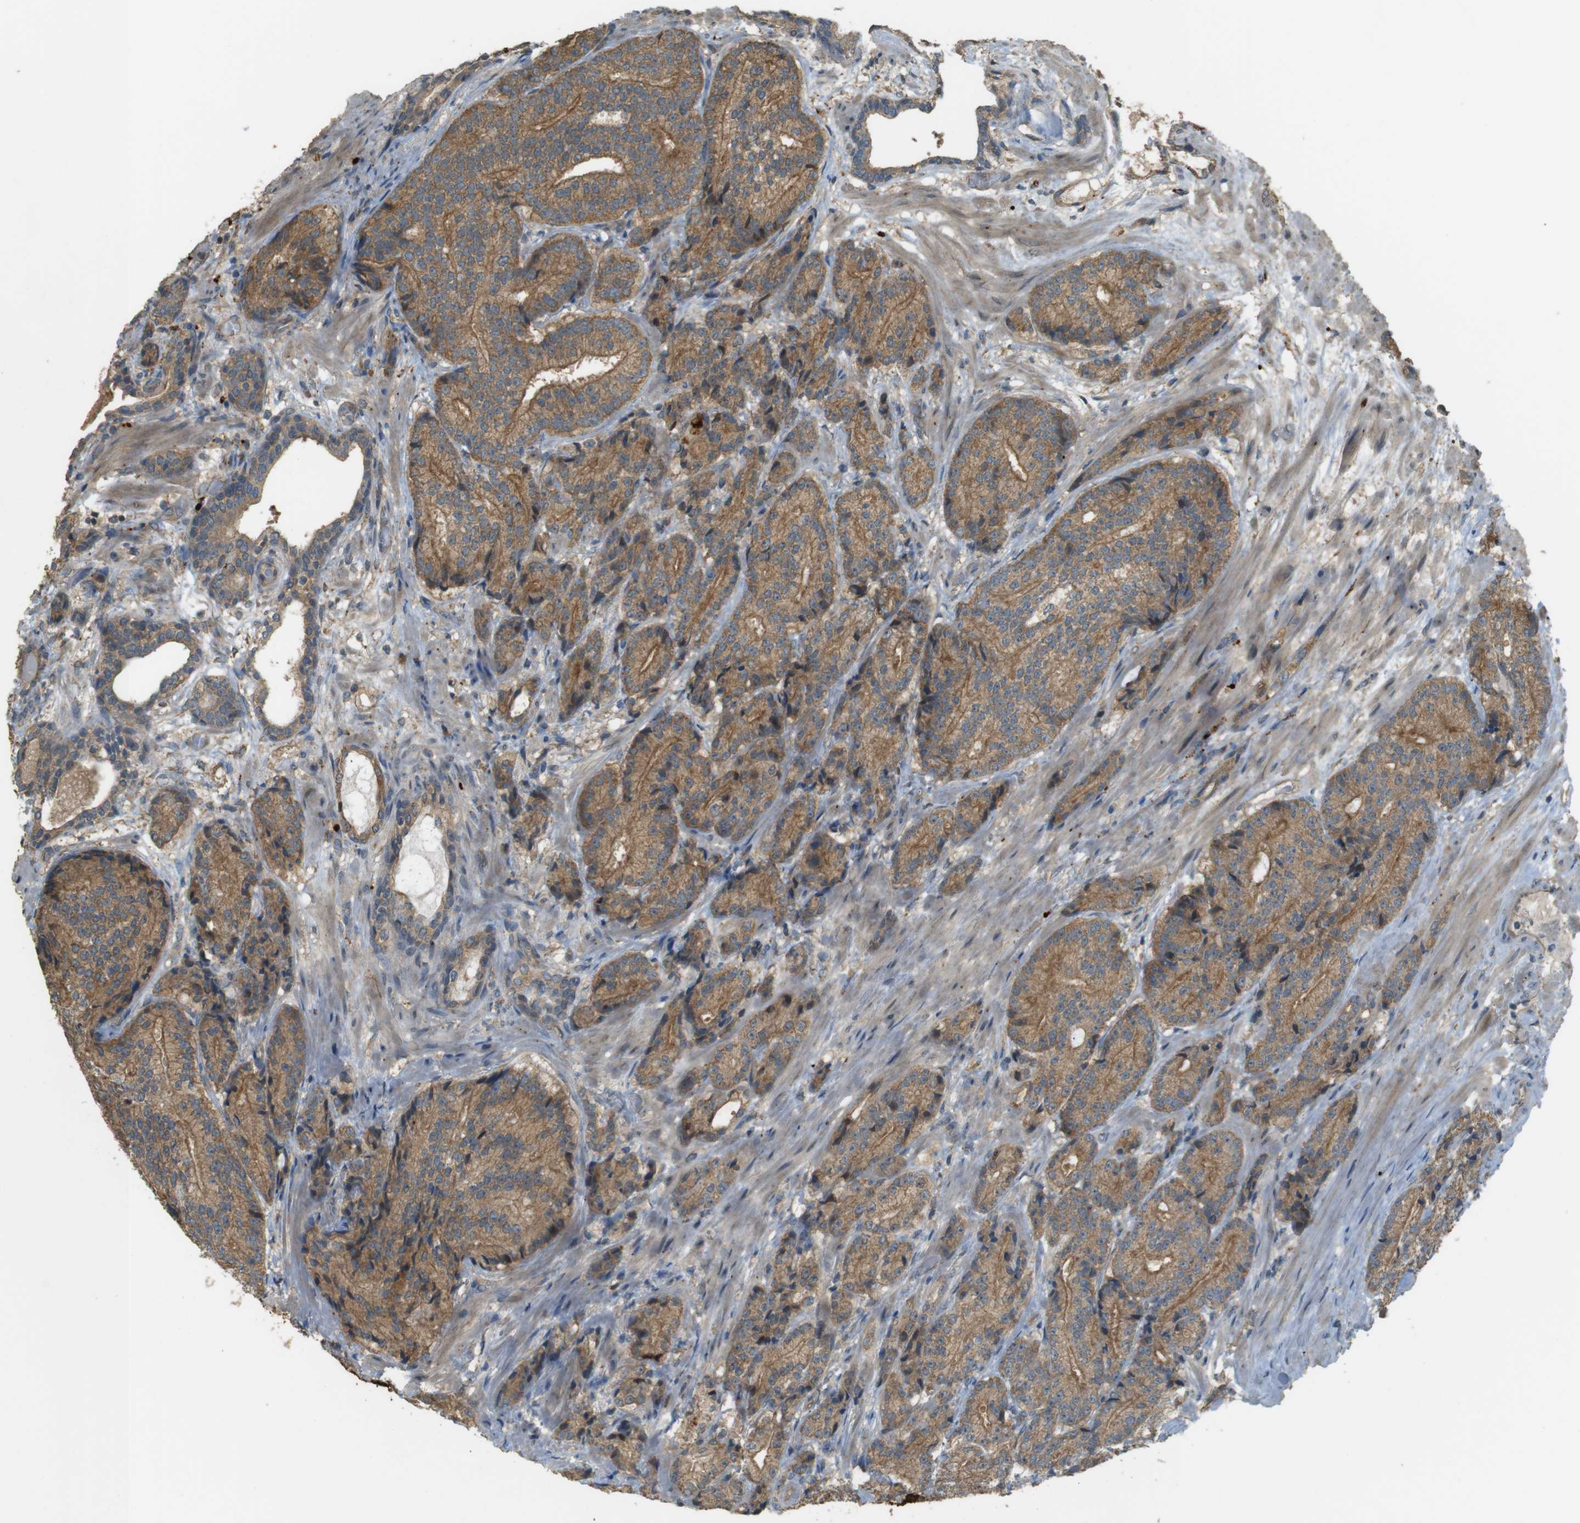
{"staining": {"intensity": "moderate", "quantity": ">75%", "location": "cytoplasmic/membranous"}, "tissue": "prostate cancer", "cell_type": "Tumor cells", "image_type": "cancer", "snomed": [{"axis": "morphology", "description": "Adenocarcinoma, High grade"}, {"axis": "topography", "description": "Prostate"}], "caption": "Prostate cancer (adenocarcinoma (high-grade)) stained for a protein displays moderate cytoplasmic/membranous positivity in tumor cells.", "gene": "ZDHHC20", "patient": {"sex": "male", "age": 61}}